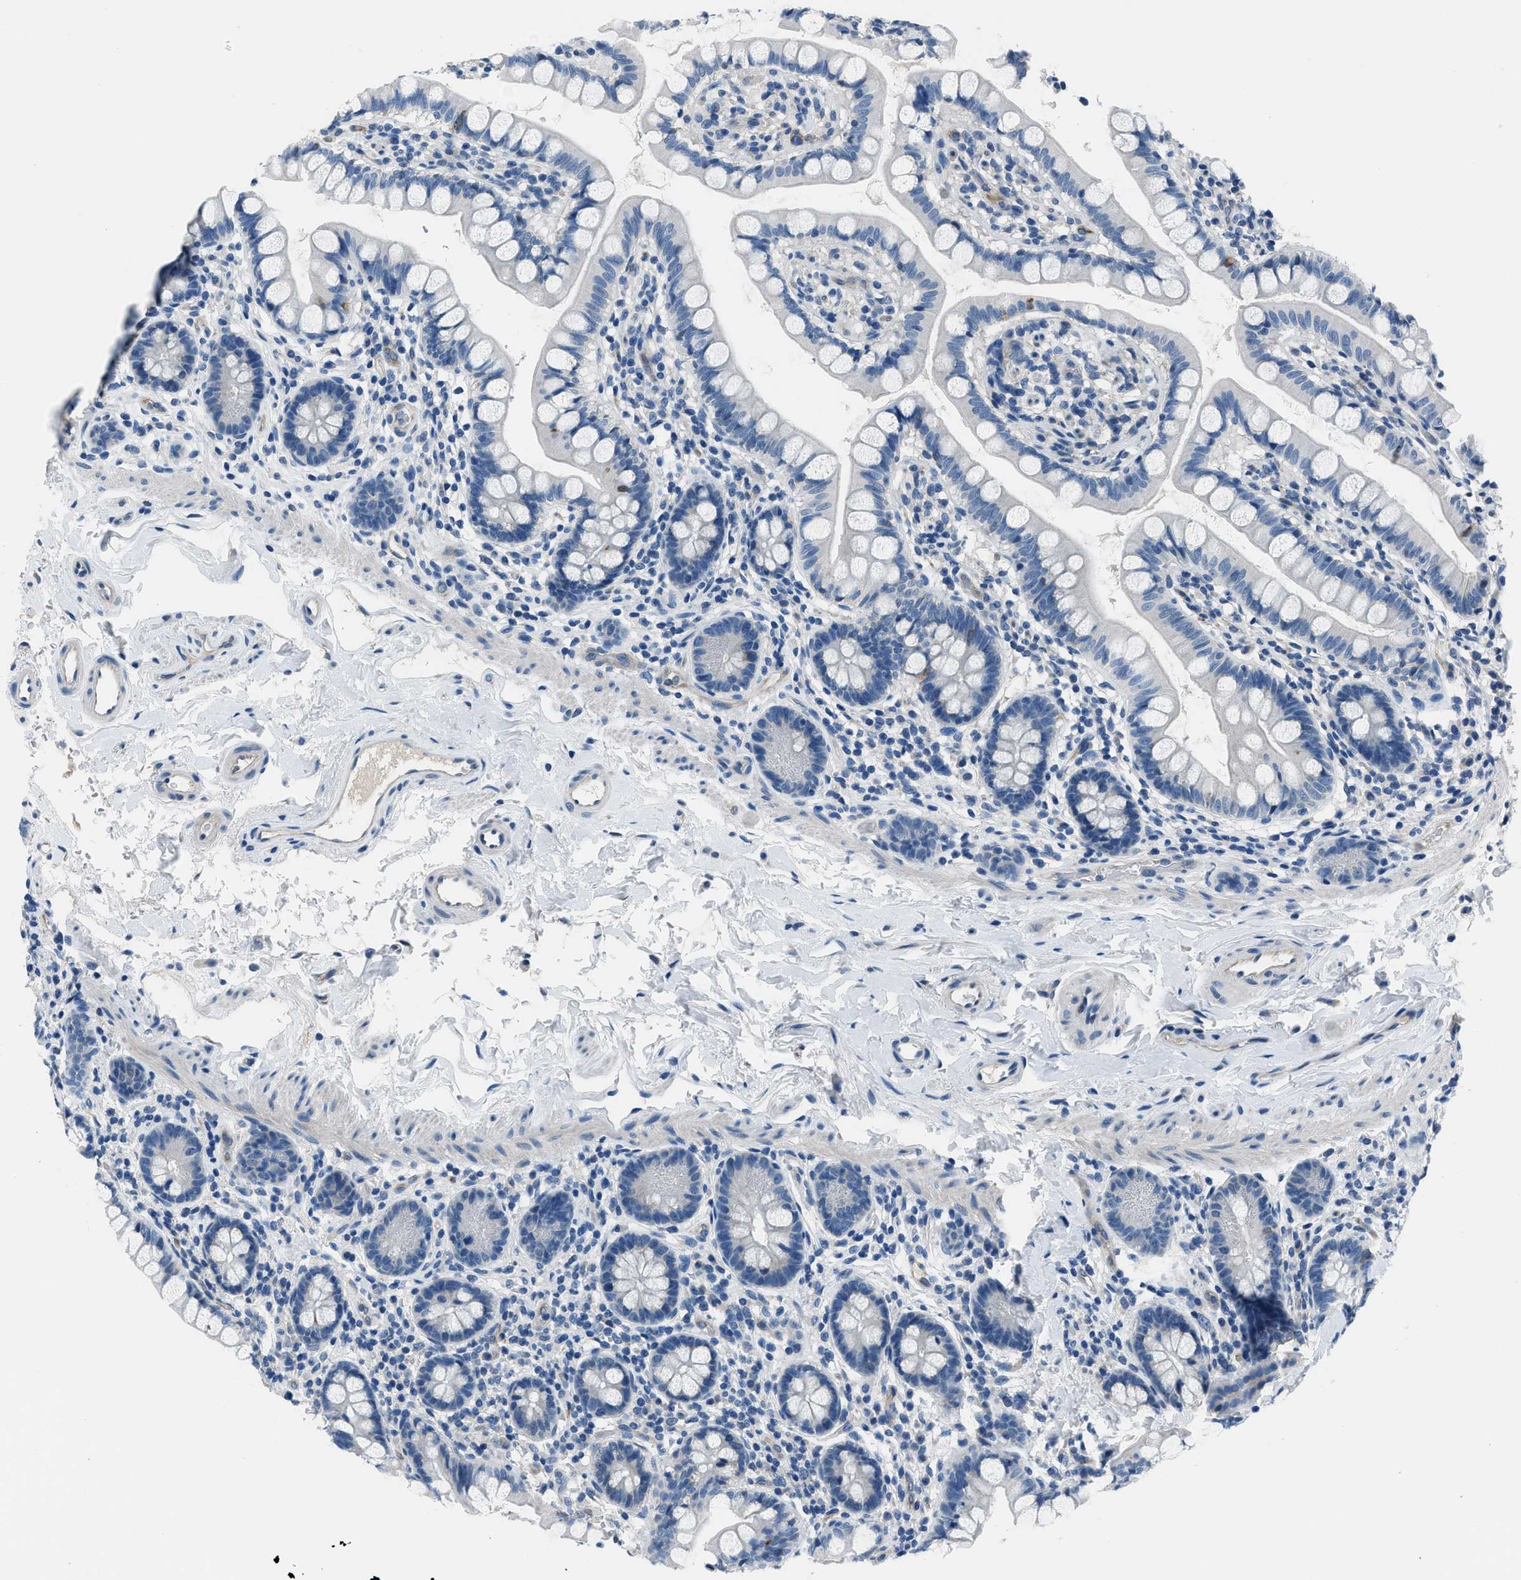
{"staining": {"intensity": "negative", "quantity": "none", "location": "none"}, "tissue": "small intestine", "cell_type": "Glandular cells", "image_type": "normal", "snomed": [{"axis": "morphology", "description": "Normal tissue, NOS"}, {"axis": "topography", "description": "Small intestine"}], "caption": "Image shows no significant protein staining in glandular cells of unremarkable small intestine.", "gene": "GJA3", "patient": {"sex": "female", "age": 84}}